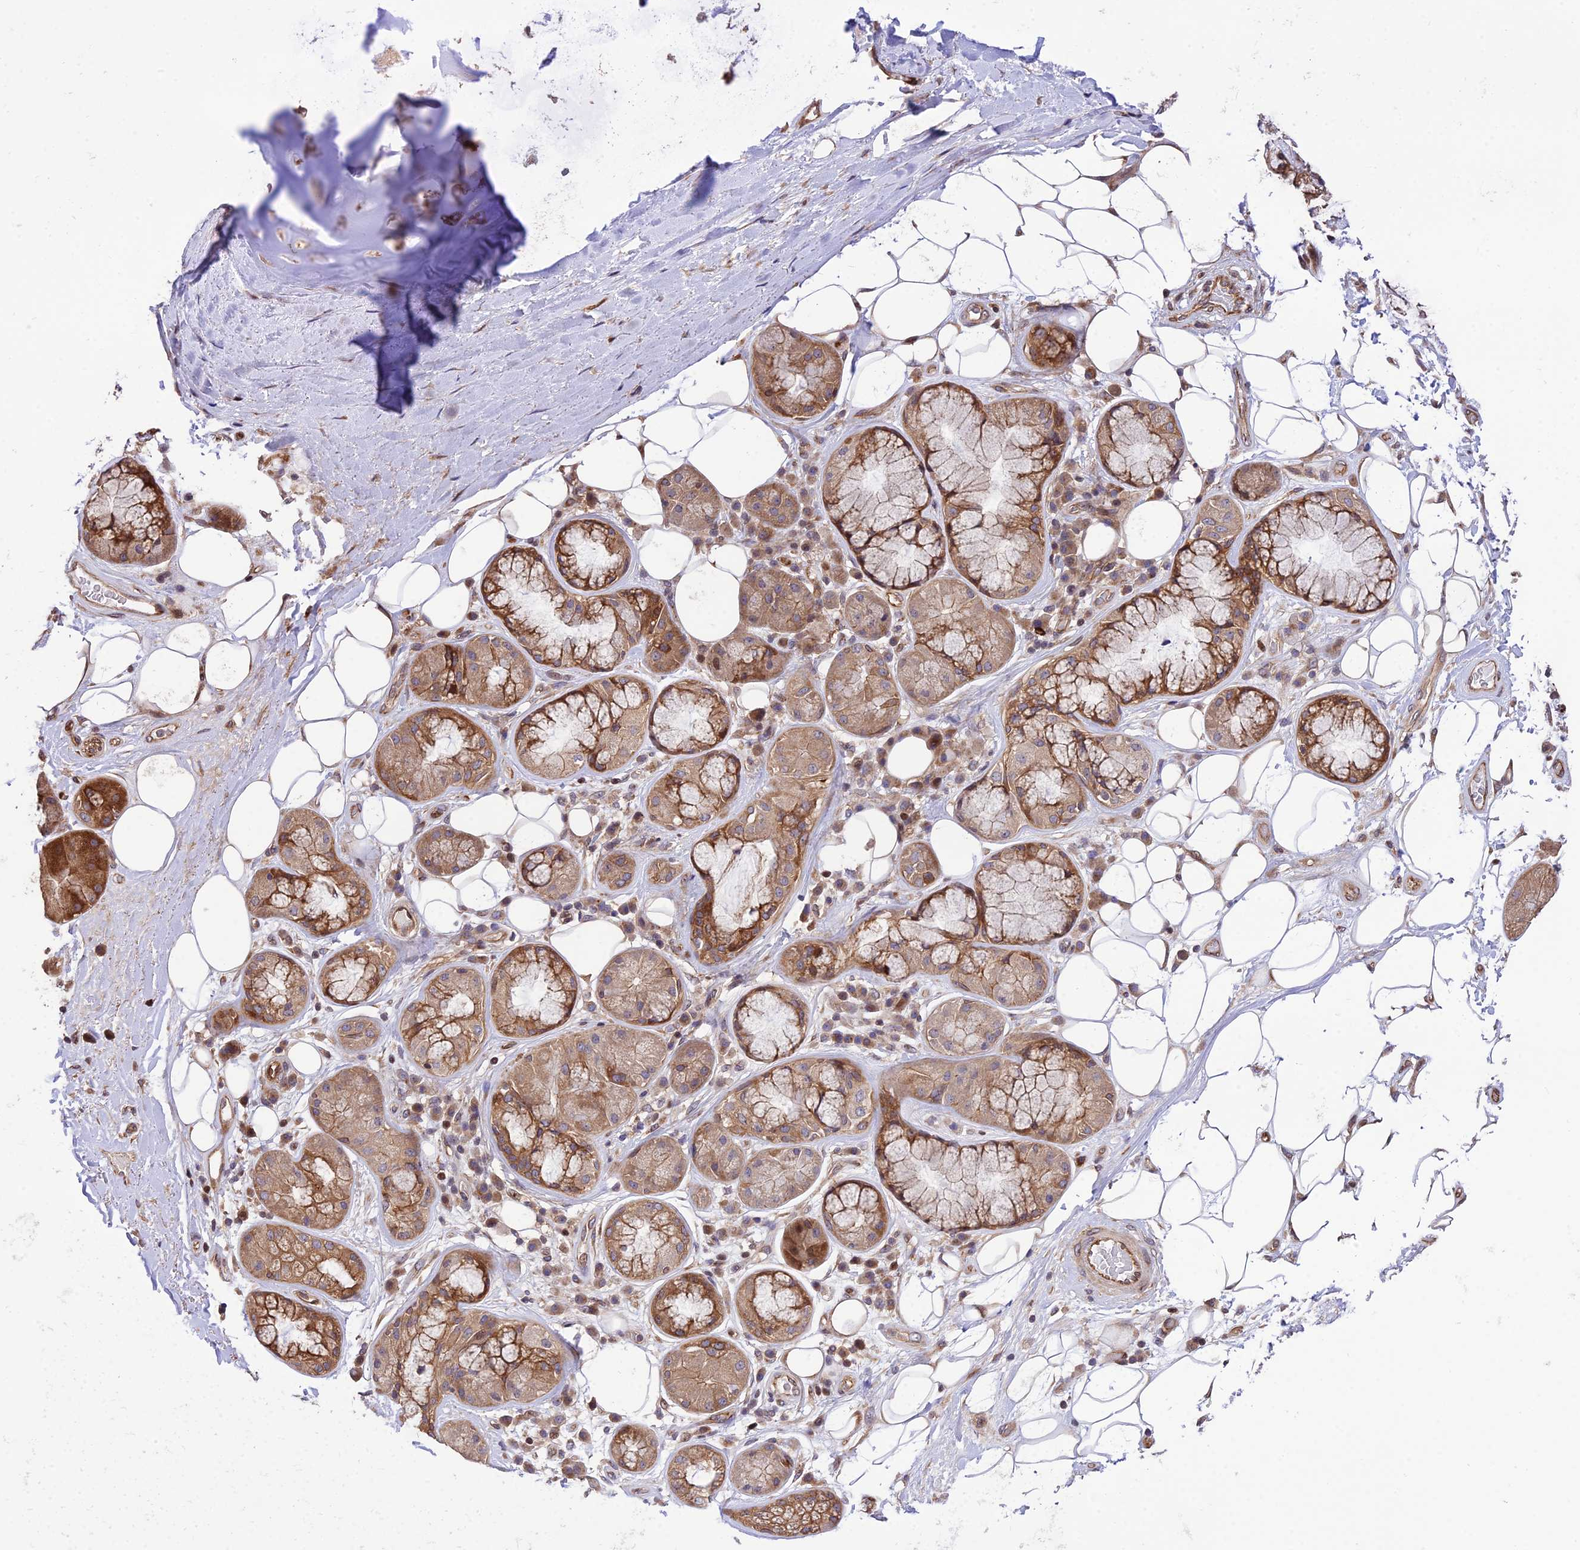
{"staining": {"intensity": "strong", "quantity": ">75%", "location": "cytoplasmic/membranous"}, "tissue": "bronchus", "cell_type": "Respiratory epithelial cells", "image_type": "normal", "snomed": [{"axis": "morphology", "description": "Normal tissue, NOS"}, {"axis": "morphology", "description": "Squamous cell carcinoma, NOS"}, {"axis": "topography", "description": "Lymph node"}, {"axis": "topography", "description": "Bronchus"}, {"axis": "topography", "description": "Lung"}], "caption": "Human bronchus stained for a protein (brown) demonstrates strong cytoplasmic/membranous positive staining in approximately >75% of respiratory epithelial cells.", "gene": "SMG6", "patient": {"sex": "male", "age": 66}}